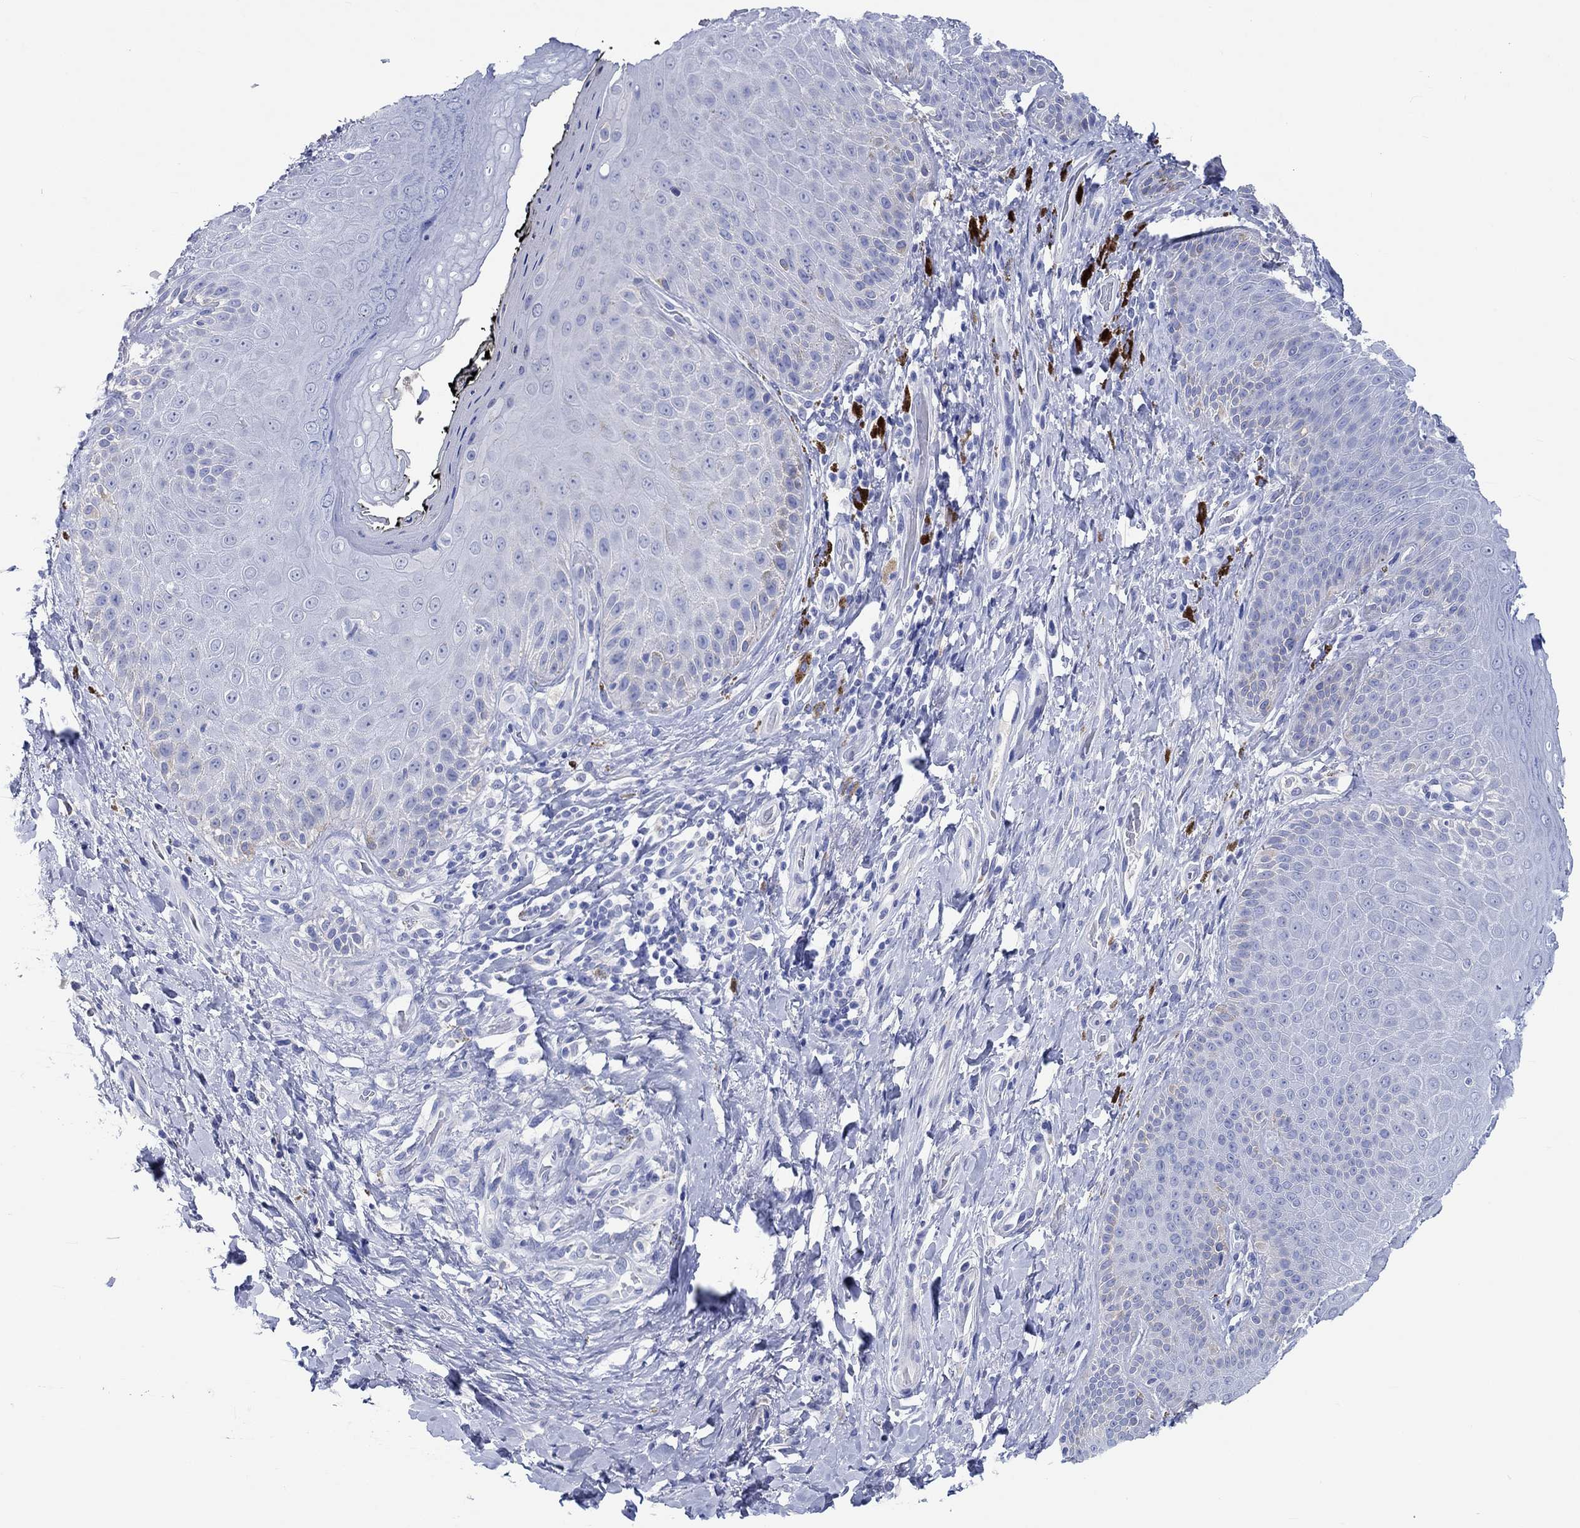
{"staining": {"intensity": "negative", "quantity": "none", "location": "none"}, "tissue": "skin", "cell_type": "Epidermal cells", "image_type": "normal", "snomed": [{"axis": "morphology", "description": "Normal tissue, NOS"}, {"axis": "topography", "description": "Skeletal muscle"}, {"axis": "topography", "description": "Anal"}, {"axis": "topography", "description": "Peripheral nerve tissue"}], "caption": "IHC of normal human skin demonstrates no staining in epidermal cells.", "gene": "SHISA4", "patient": {"sex": "male", "age": 53}}